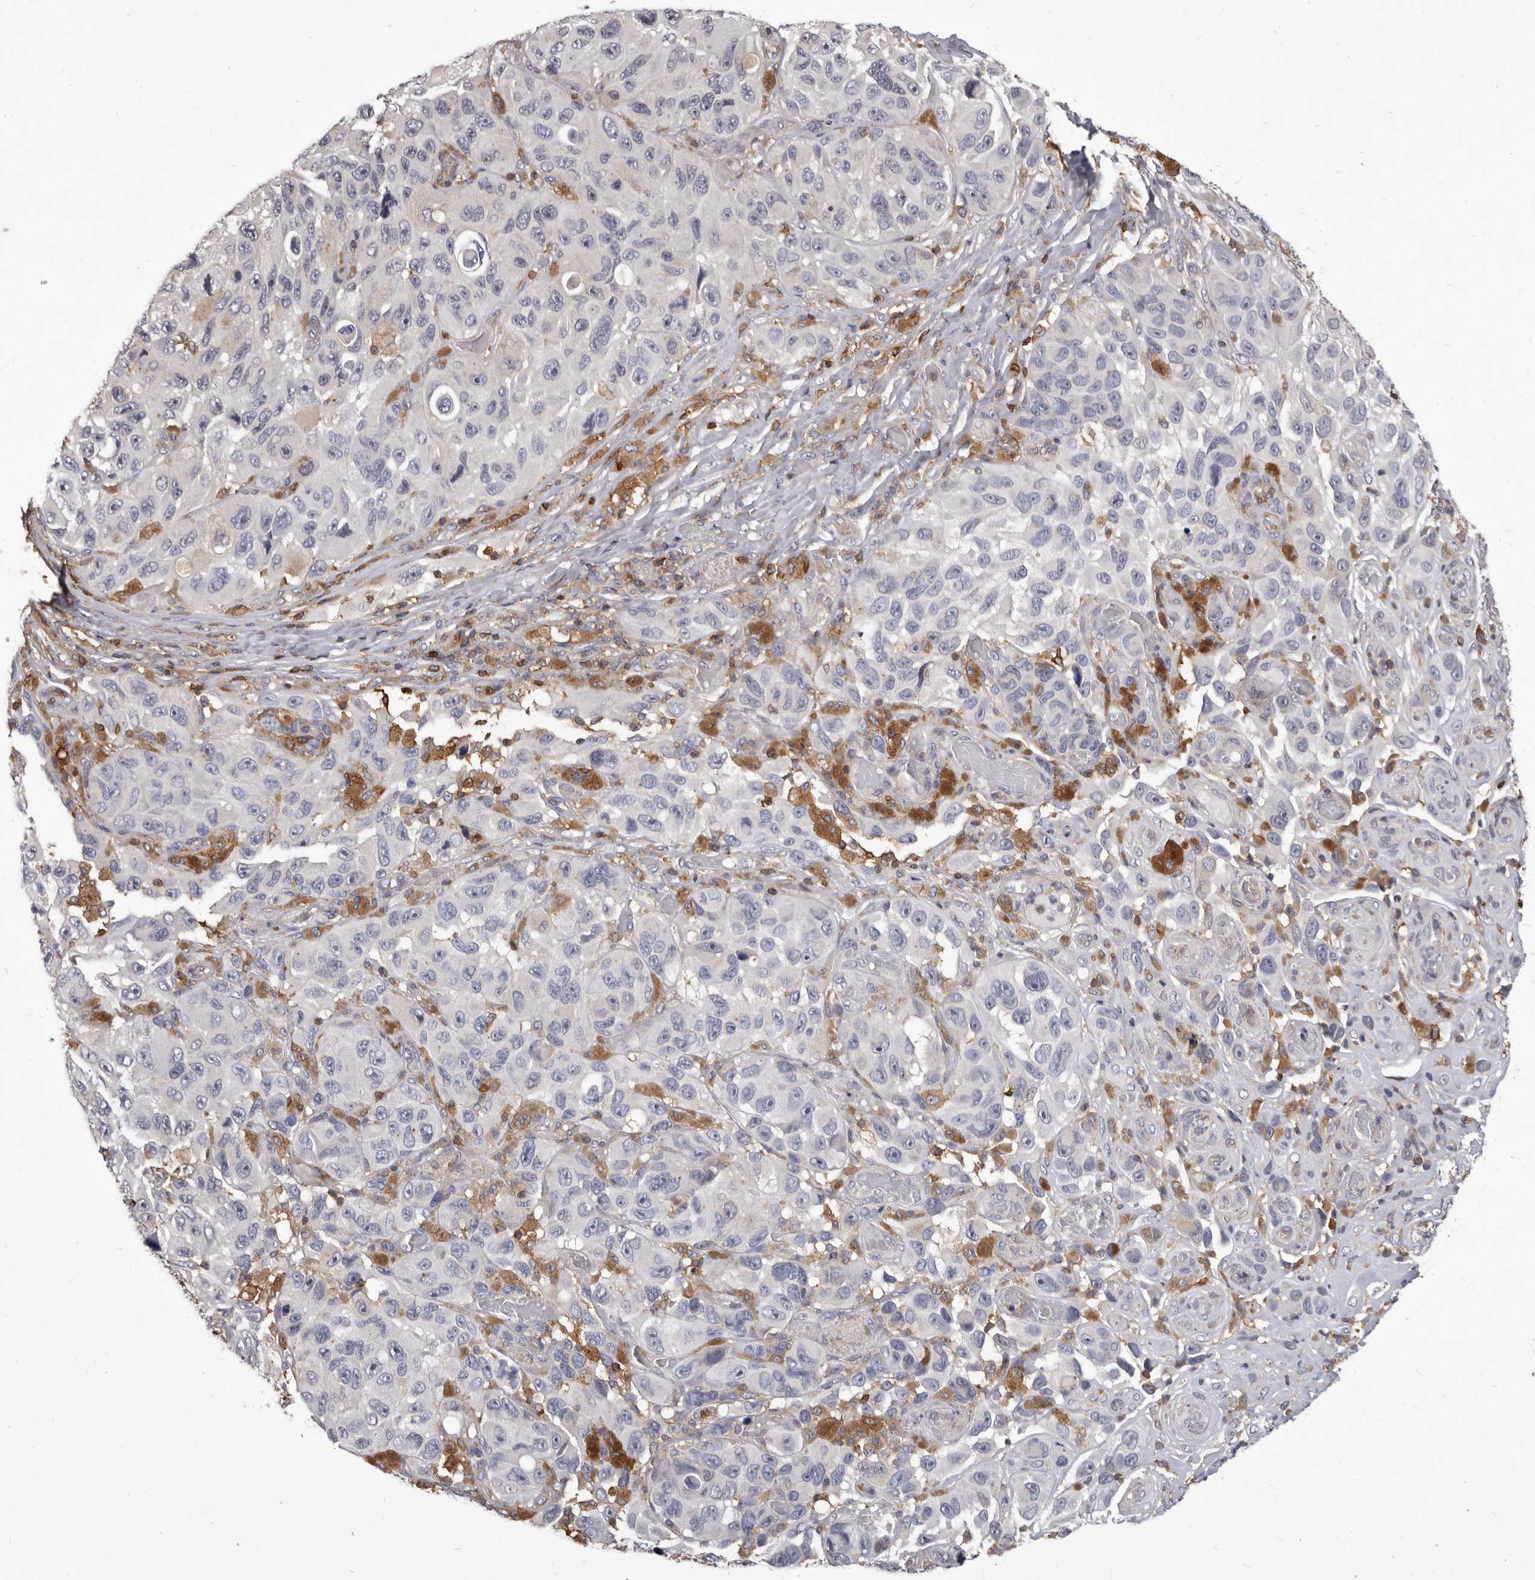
{"staining": {"intensity": "strong", "quantity": "25%-75%", "location": "cytoplasmic/membranous"}, "tissue": "melanoma", "cell_type": "Tumor cells", "image_type": "cancer", "snomed": [{"axis": "morphology", "description": "Malignant melanoma, NOS"}, {"axis": "topography", "description": "Skin"}], "caption": "Immunohistochemical staining of melanoma displays high levels of strong cytoplasmic/membranous protein expression in about 25%-75% of tumor cells. (IHC, brightfield microscopy, high magnification).", "gene": "NIBAN1", "patient": {"sex": "female", "age": 73}}